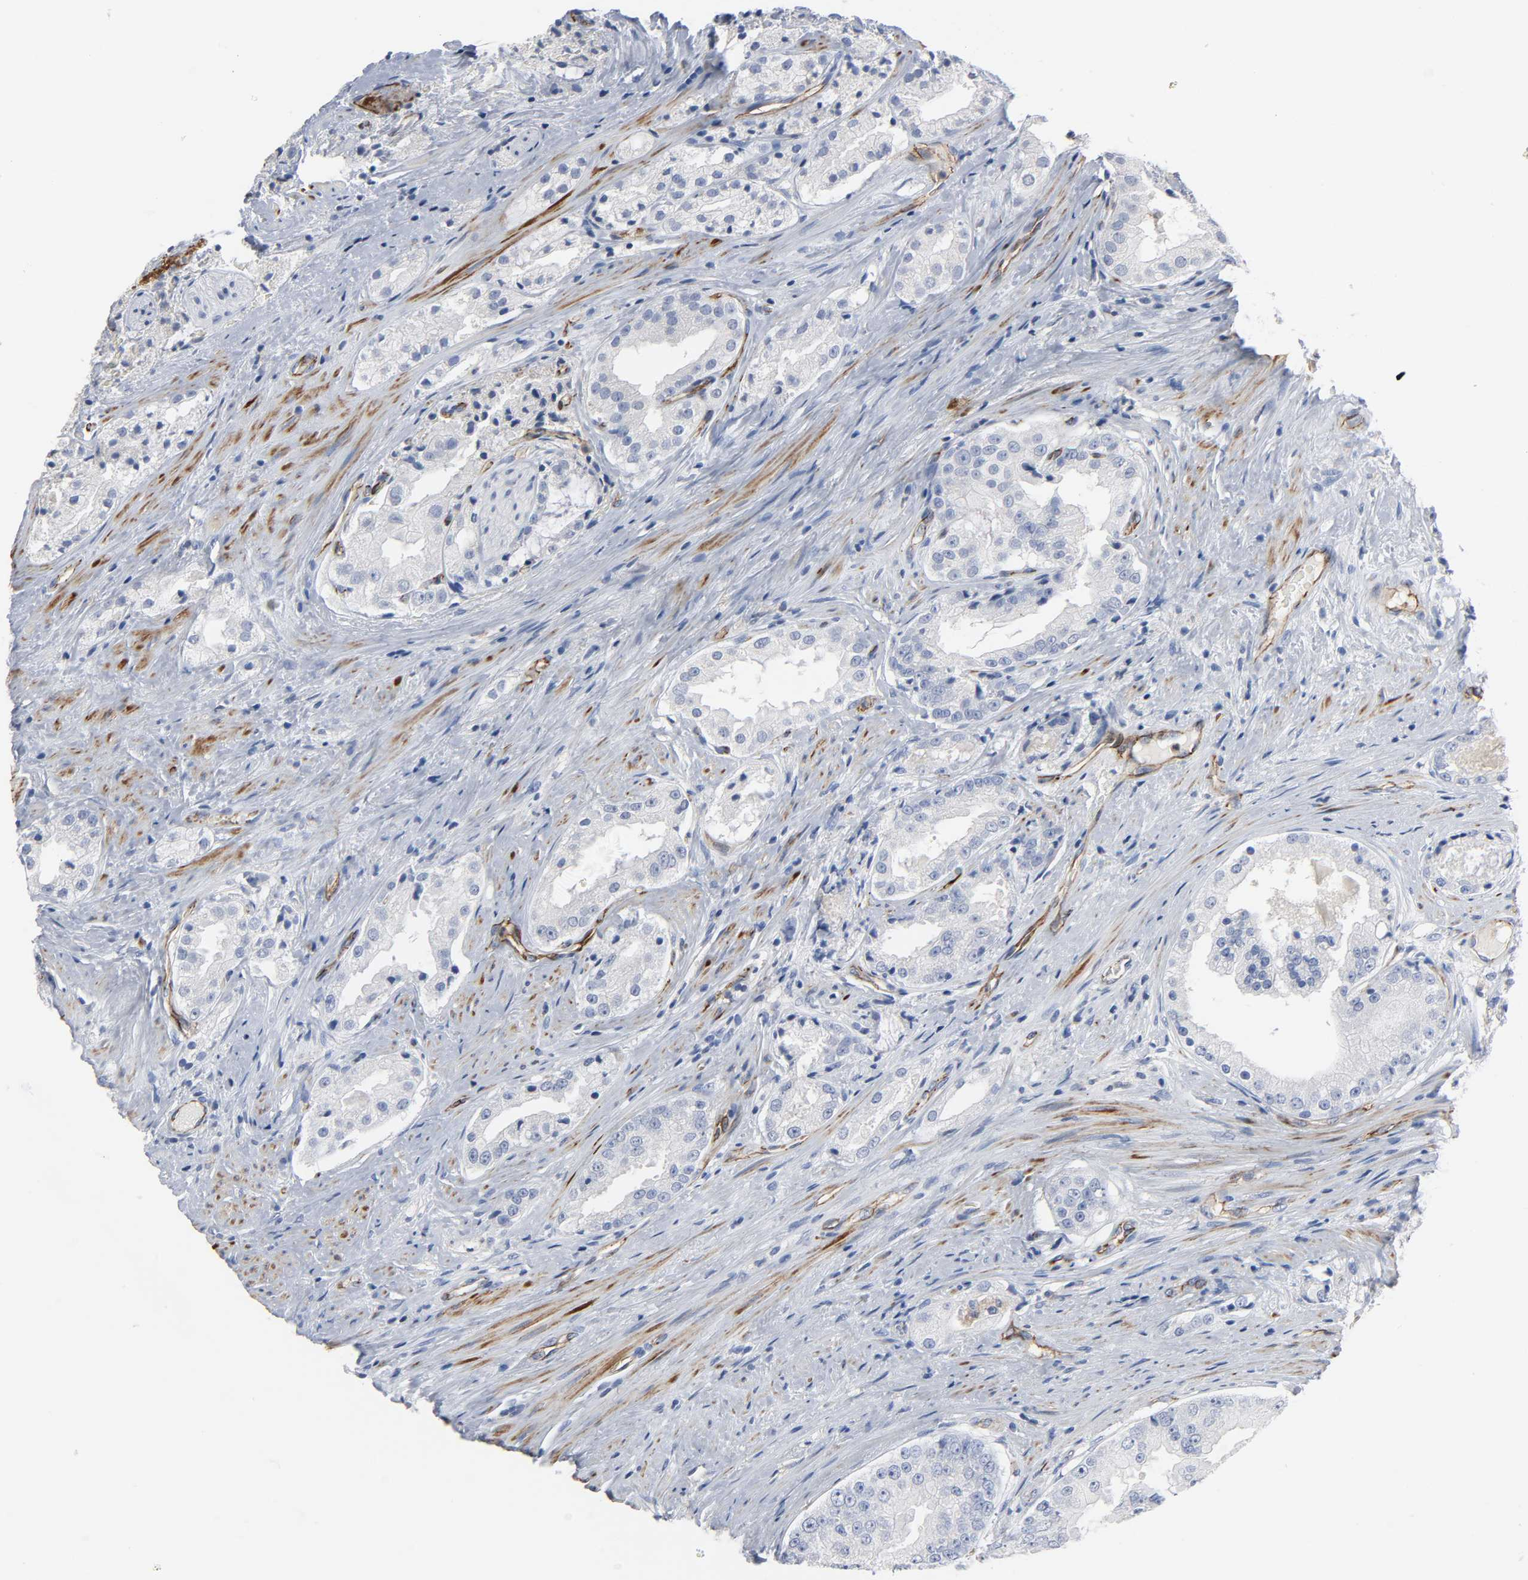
{"staining": {"intensity": "negative", "quantity": "none", "location": "none"}, "tissue": "prostate cancer", "cell_type": "Tumor cells", "image_type": "cancer", "snomed": [{"axis": "morphology", "description": "Adenocarcinoma, High grade"}, {"axis": "topography", "description": "Prostate"}], "caption": "High magnification brightfield microscopy of high-grade adenocarcinoma (prostate) stained with DAB (brown) and counterstained with hematoxylin (blue): tumor cells show no significant expression.", "gene": "PECAM1", "patient": {"sex": "male", "age": 73}}